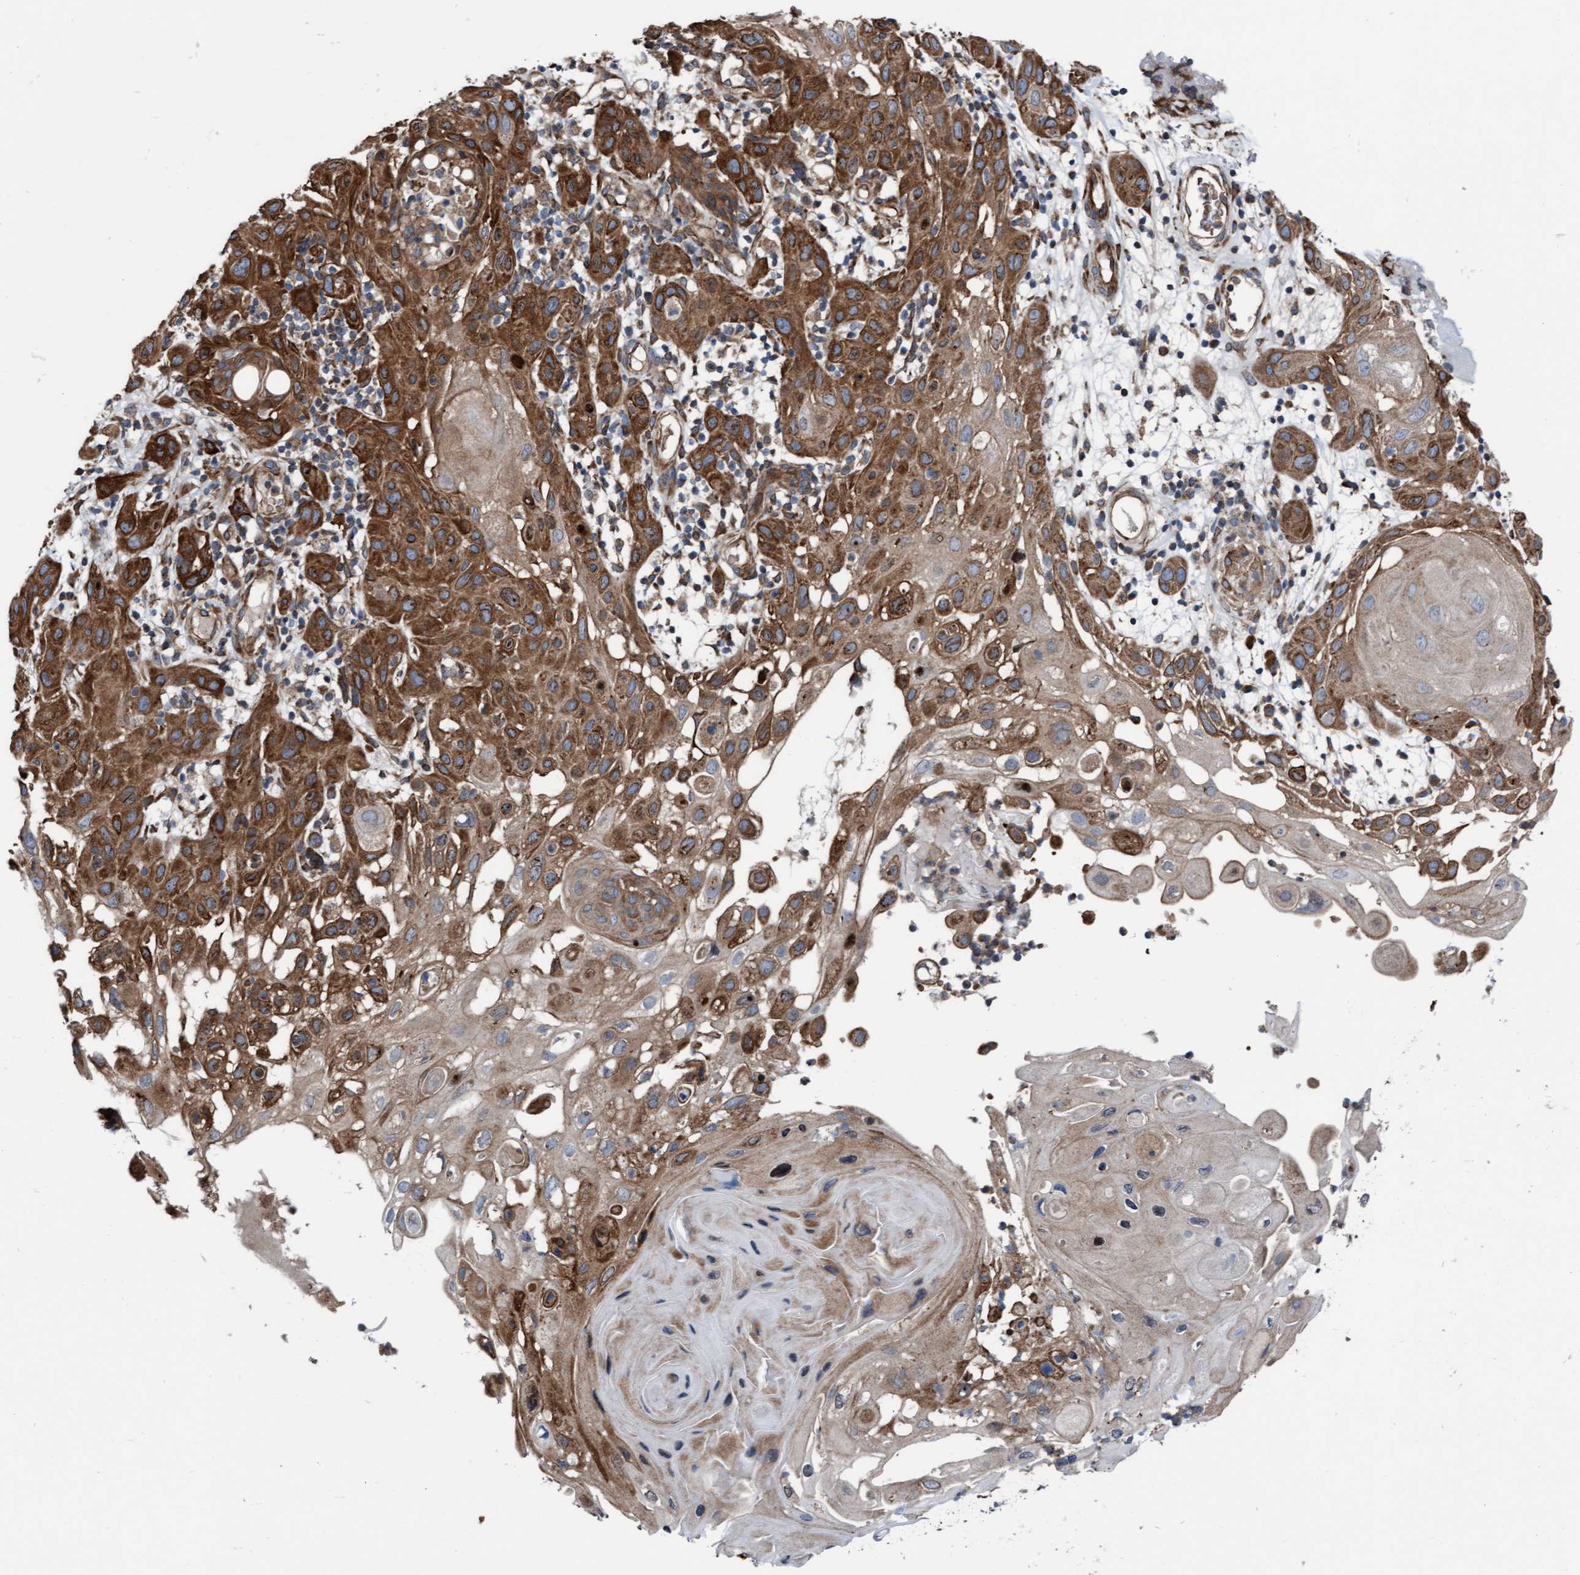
{"staining": {"intensity": "strong", "quantity": ">75%", "location": "cytoplasmic/membranous"}, "tissue": "skin cancer", "cell_type": "Tumor cells", "image_type": "cancer", "snomed": [{"axis": "morphology", "description": "Squamous cell carcinoma, NOS"}, {"axis": "topography", "description": "Skin"}], "caption": "Immunohistochemical staining of human skin cancer shows high levels of strong cytoplasmic/membranous protein positivity in about >75% of tumor cells. (IHC, brightfield microscopy, high magnification).", "gene": "RAP1GAP2", "patient": {"sex": "female", "age": 96}}